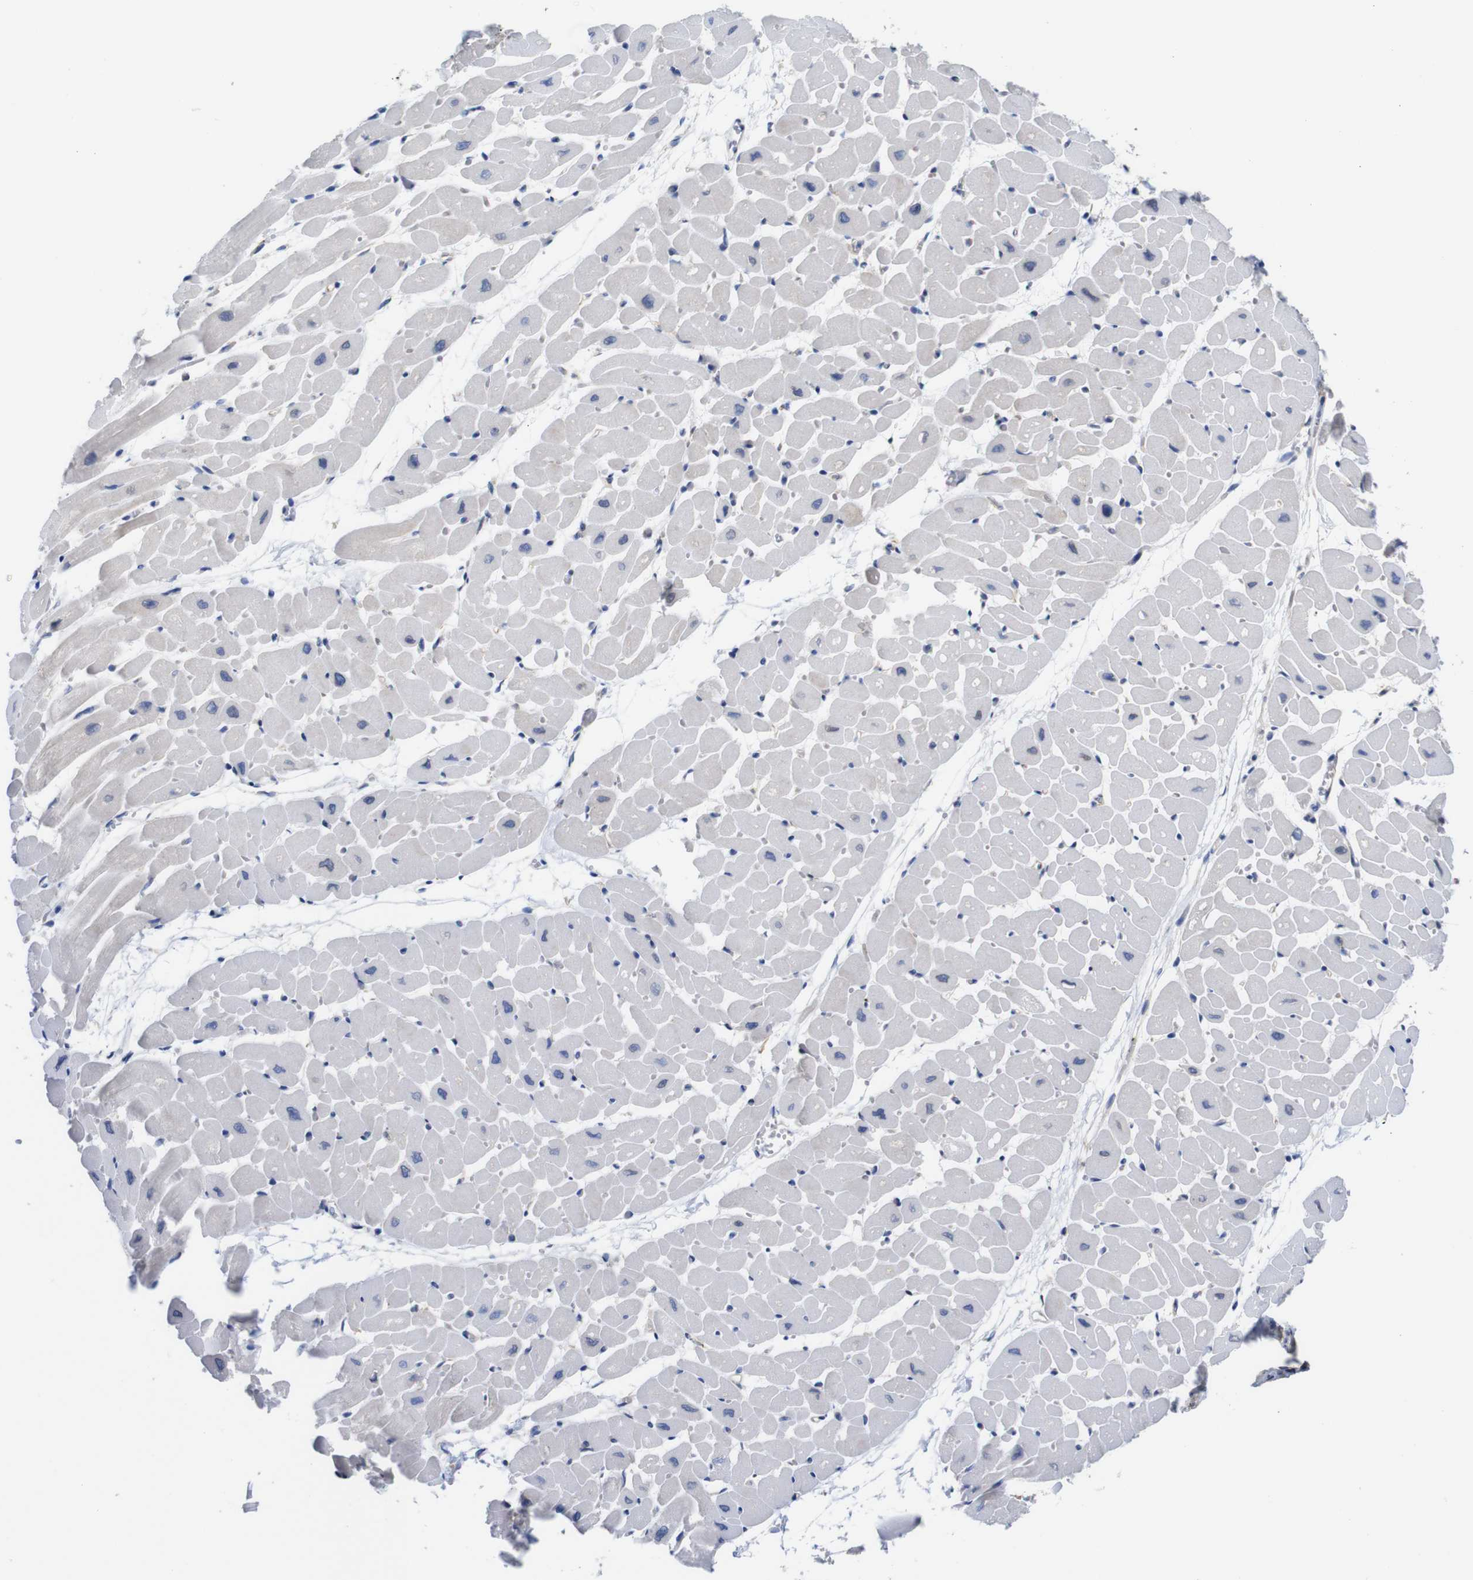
{"staining": {"intensity": "negative", "quantity": "none", "location": "none"}, "tissue": "heart muscle", "cell_type": "Cardiomyocytes", "image_type": "normal", "snomed": [{"axis": "morphology", "description": "Normal tissue, NOS"}, {"axis": "topography", "description": "Heart"}], "caption": "This is an immunohistochemistry micrograph of unremarkable heart muscle. There is no positivity in cardiomyocytes.", "gene": "CLCC1", "patient": {"sex": "male", "age": 45}}